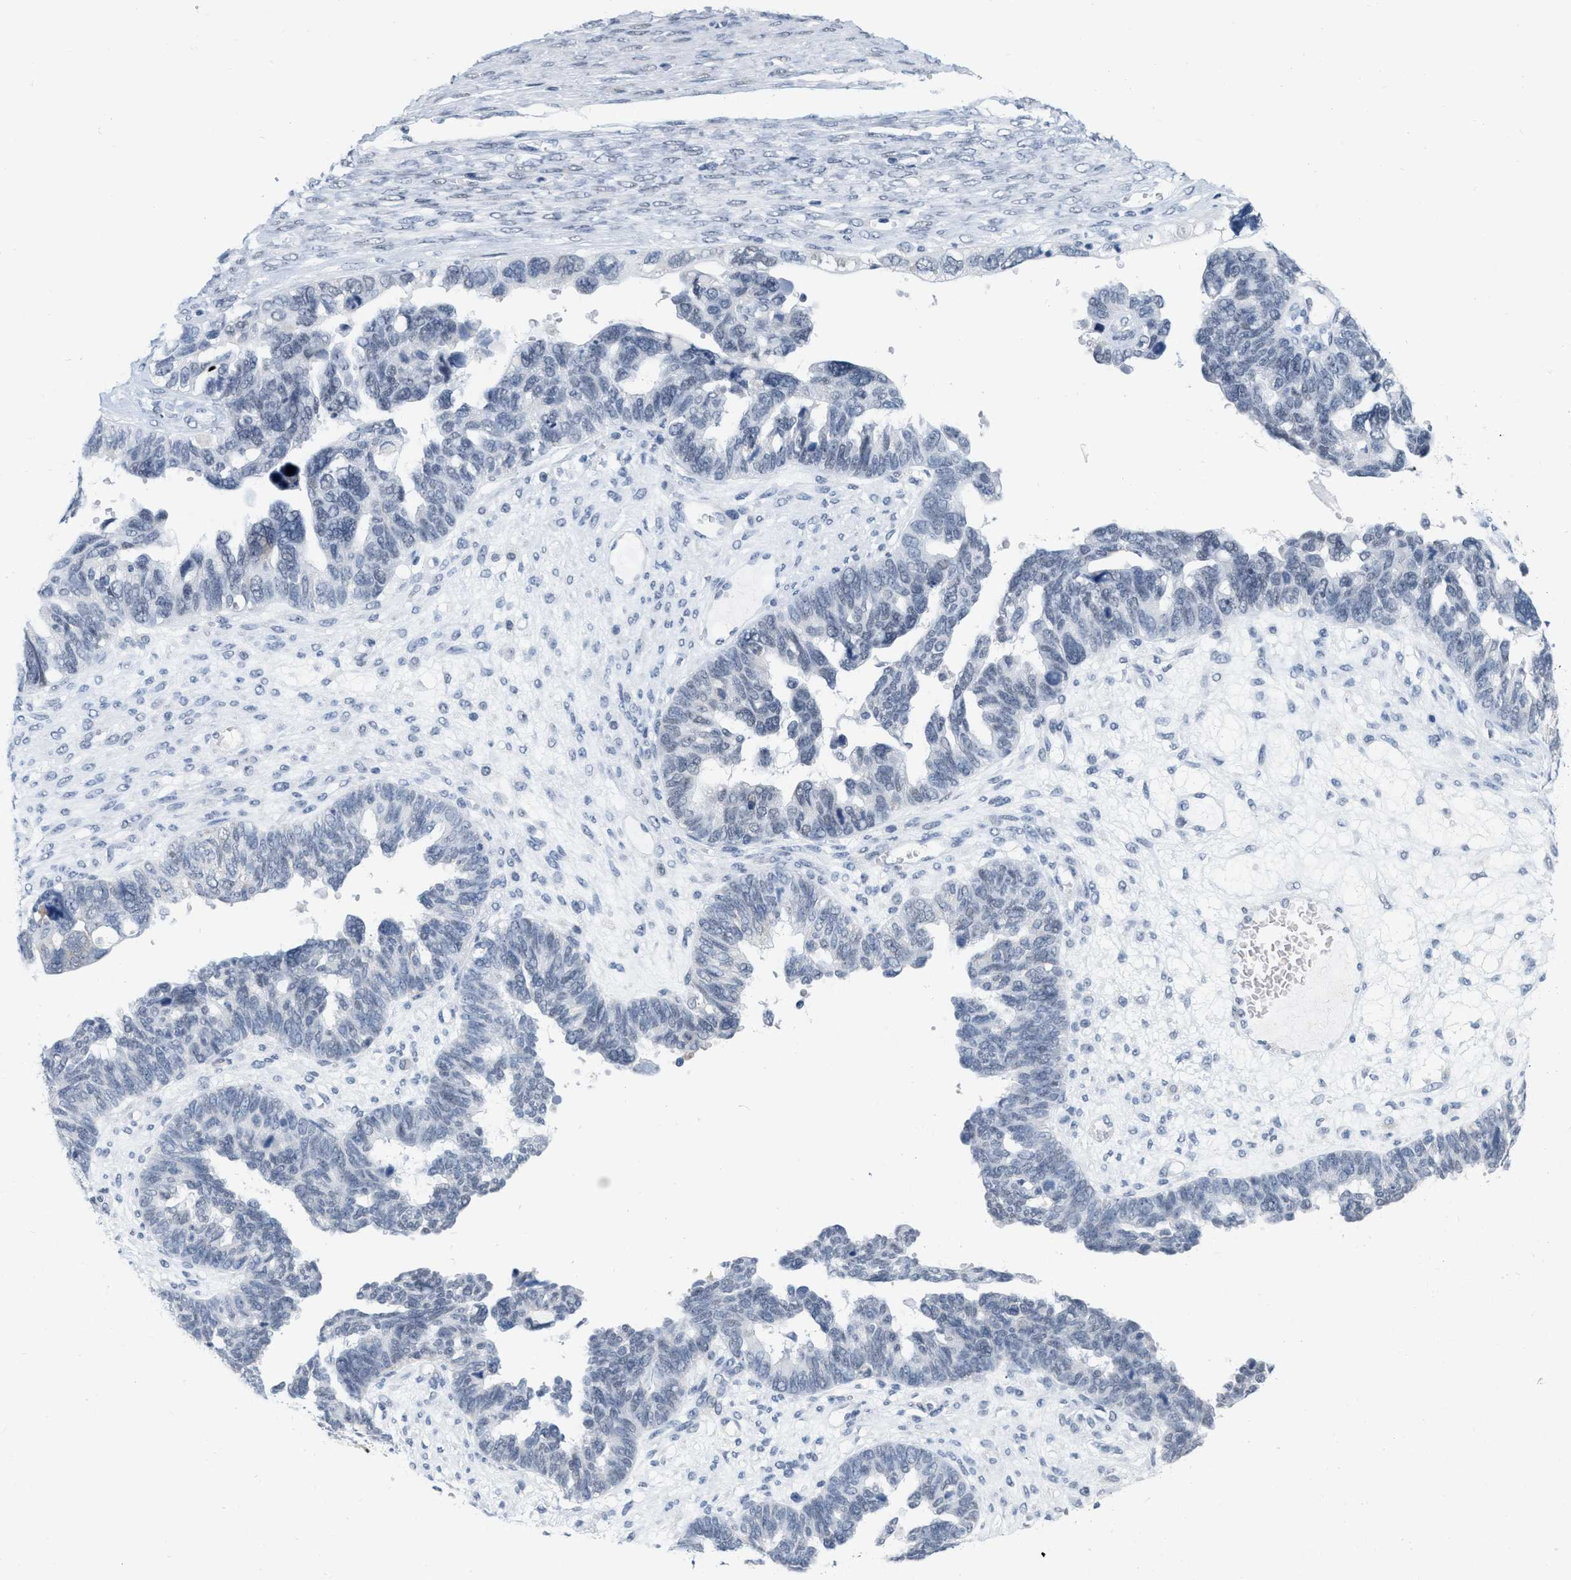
{"staining": {"intensity": "negative", "quantity": "none", "location": "none"}, "tissue": "ovarian cancer", "cell_type": "Tumor cells", "image_type": "cancer", "snomed": [{"axis": "morphology", "description": "Cystadenocarcinoma, serous, NOS"}, {"axis": "topography", "description": "Ovary"}], "caption": "This micrograph is of ovarian serous cystadenocarcinoma stained with immunohistochemistry to label a protein in brown with the nuclei are counter-stained blue. There is no staining in tumor cells.", "gene": "XIRP1", "patient": {"sex": "female", "age": 79}}